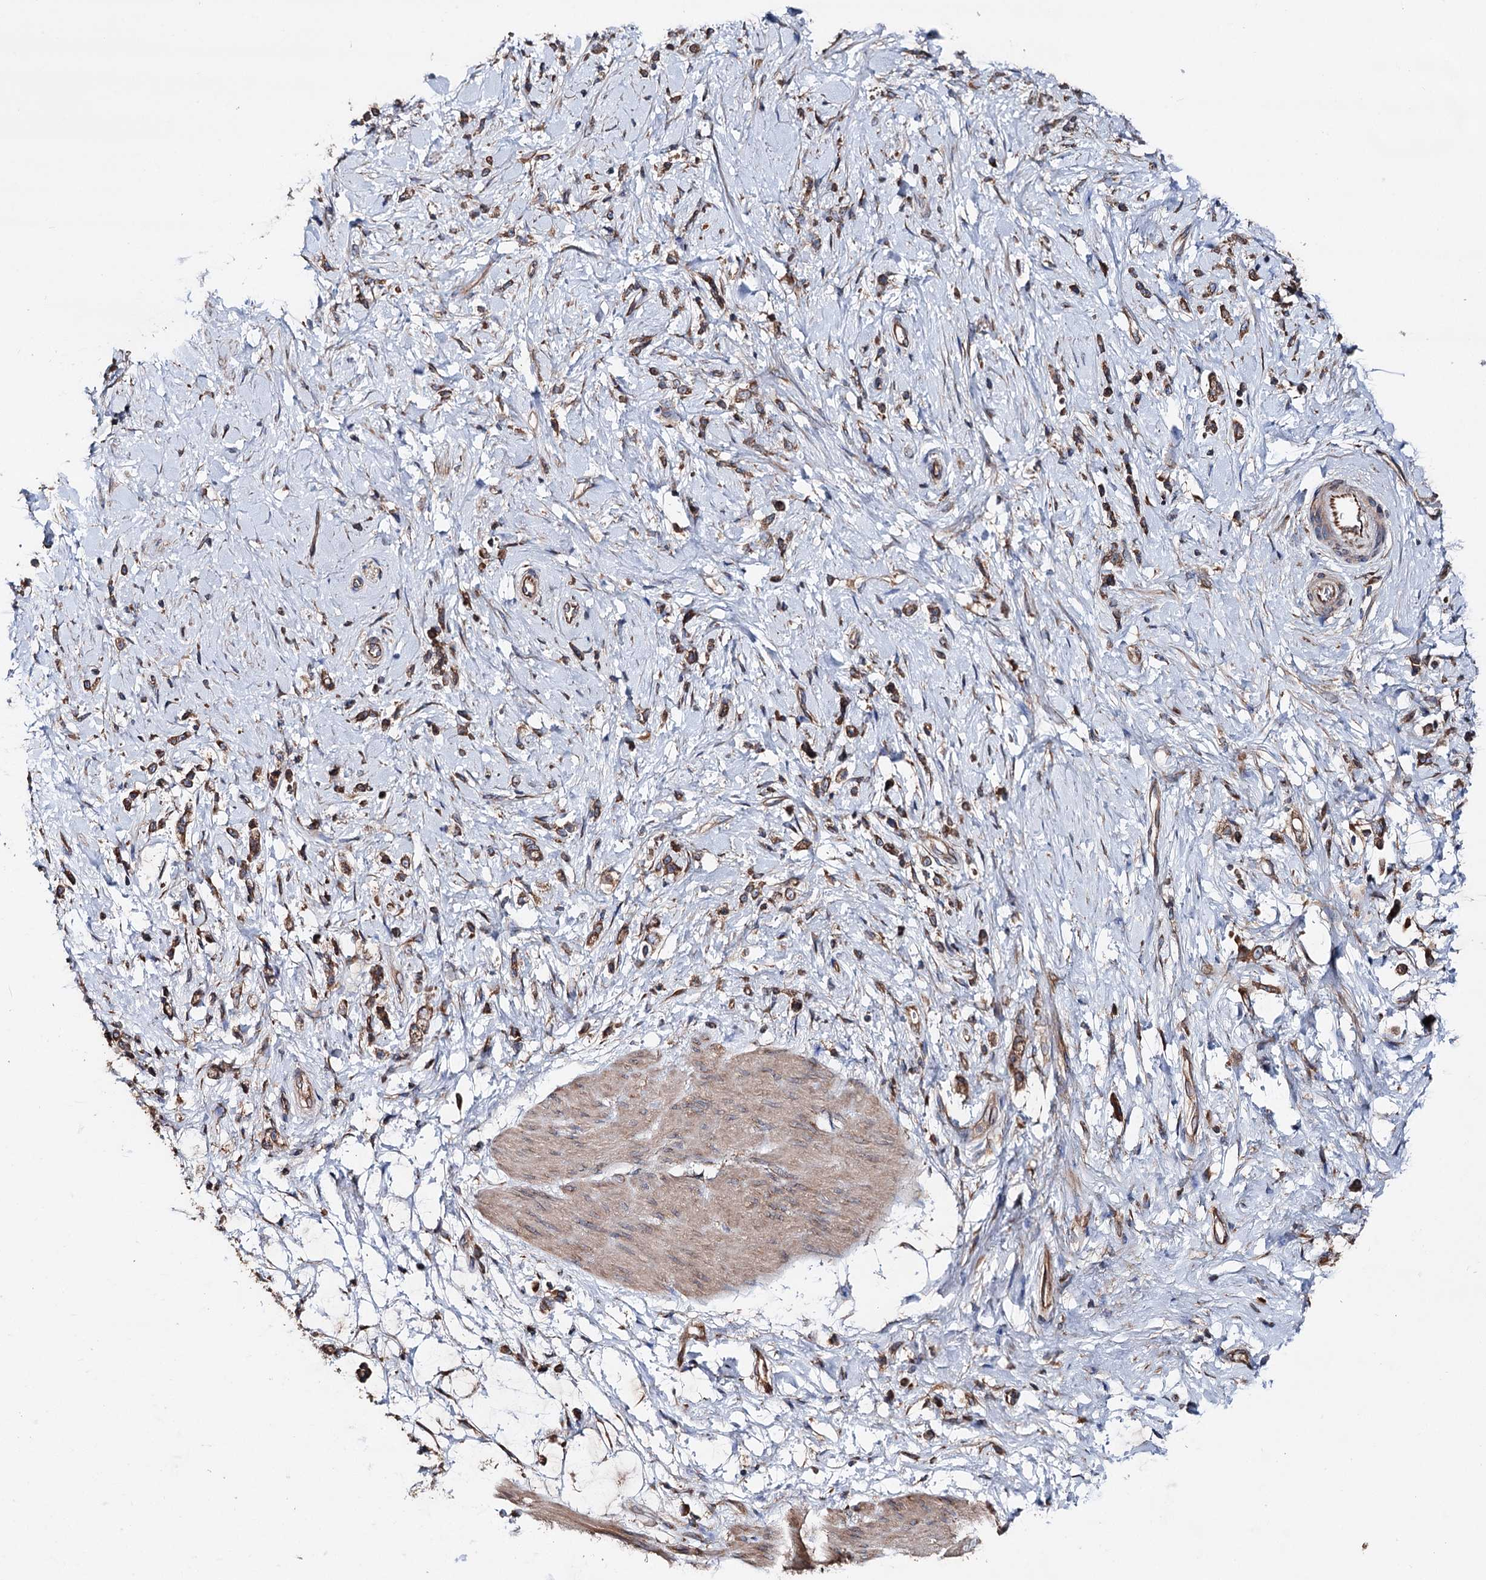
{"staining": {"intensity": "moderate", "quantity": ">75%", "location": "cytoplasmic/membranous"}, "tissue": "stomach cancer", "cell_type": "Tumor cells", "image_type": "cancer", "snomed": [{"axis": "morphology", "description": "Adenocarcinoma, NOS"}, {"axis": "topography", "description": "Stomach"}], "caption": "Protein staining of stomach cancer tissue displays moderate cytoplasmic/membranous staining in about >75% of tumor cells.", "gene": "ERP29", "patient": {"sex": "female", "age": 60}}